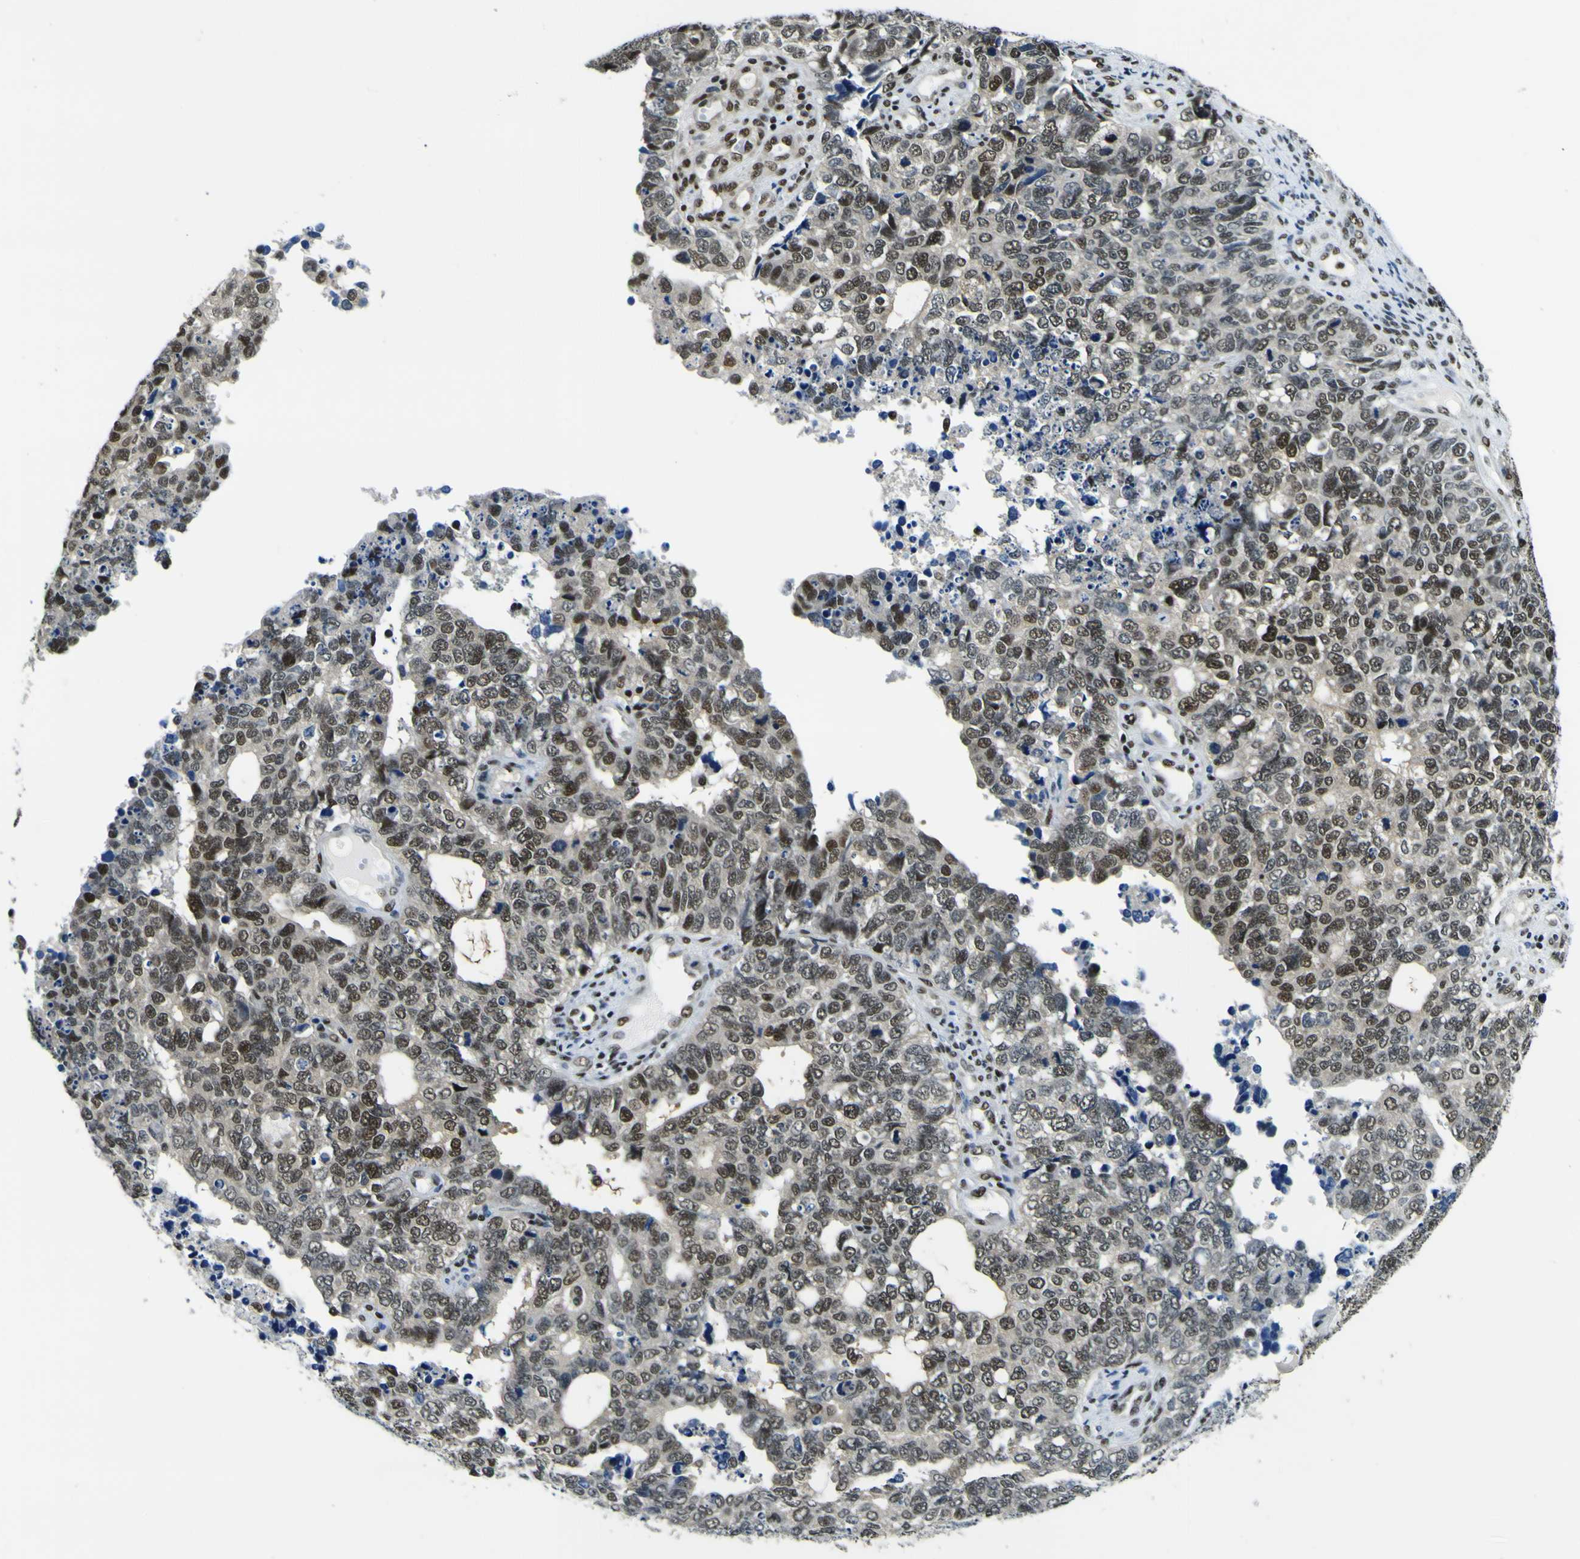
{"staining": {"intensity": "strong", "quantity": ">75%", "location": "nuclear"}, "tissue": "cervical cancer", "cell_type": "Tumor cells", "image_type": "cancer", "snomed": [{"axis": "morphology", "description": "Squamous cell carcinoma, NOS"}, {"axis": "topography", "description": "Cervix"}], "caption": "Immunohistochemical staining of human squamous cell carcinoma (cervical) displays high levels of strong nuclear protein positivity in about >75% of tumor cells.", "gene": "SP1", "patient": {"sex": "female", "age": 63}}